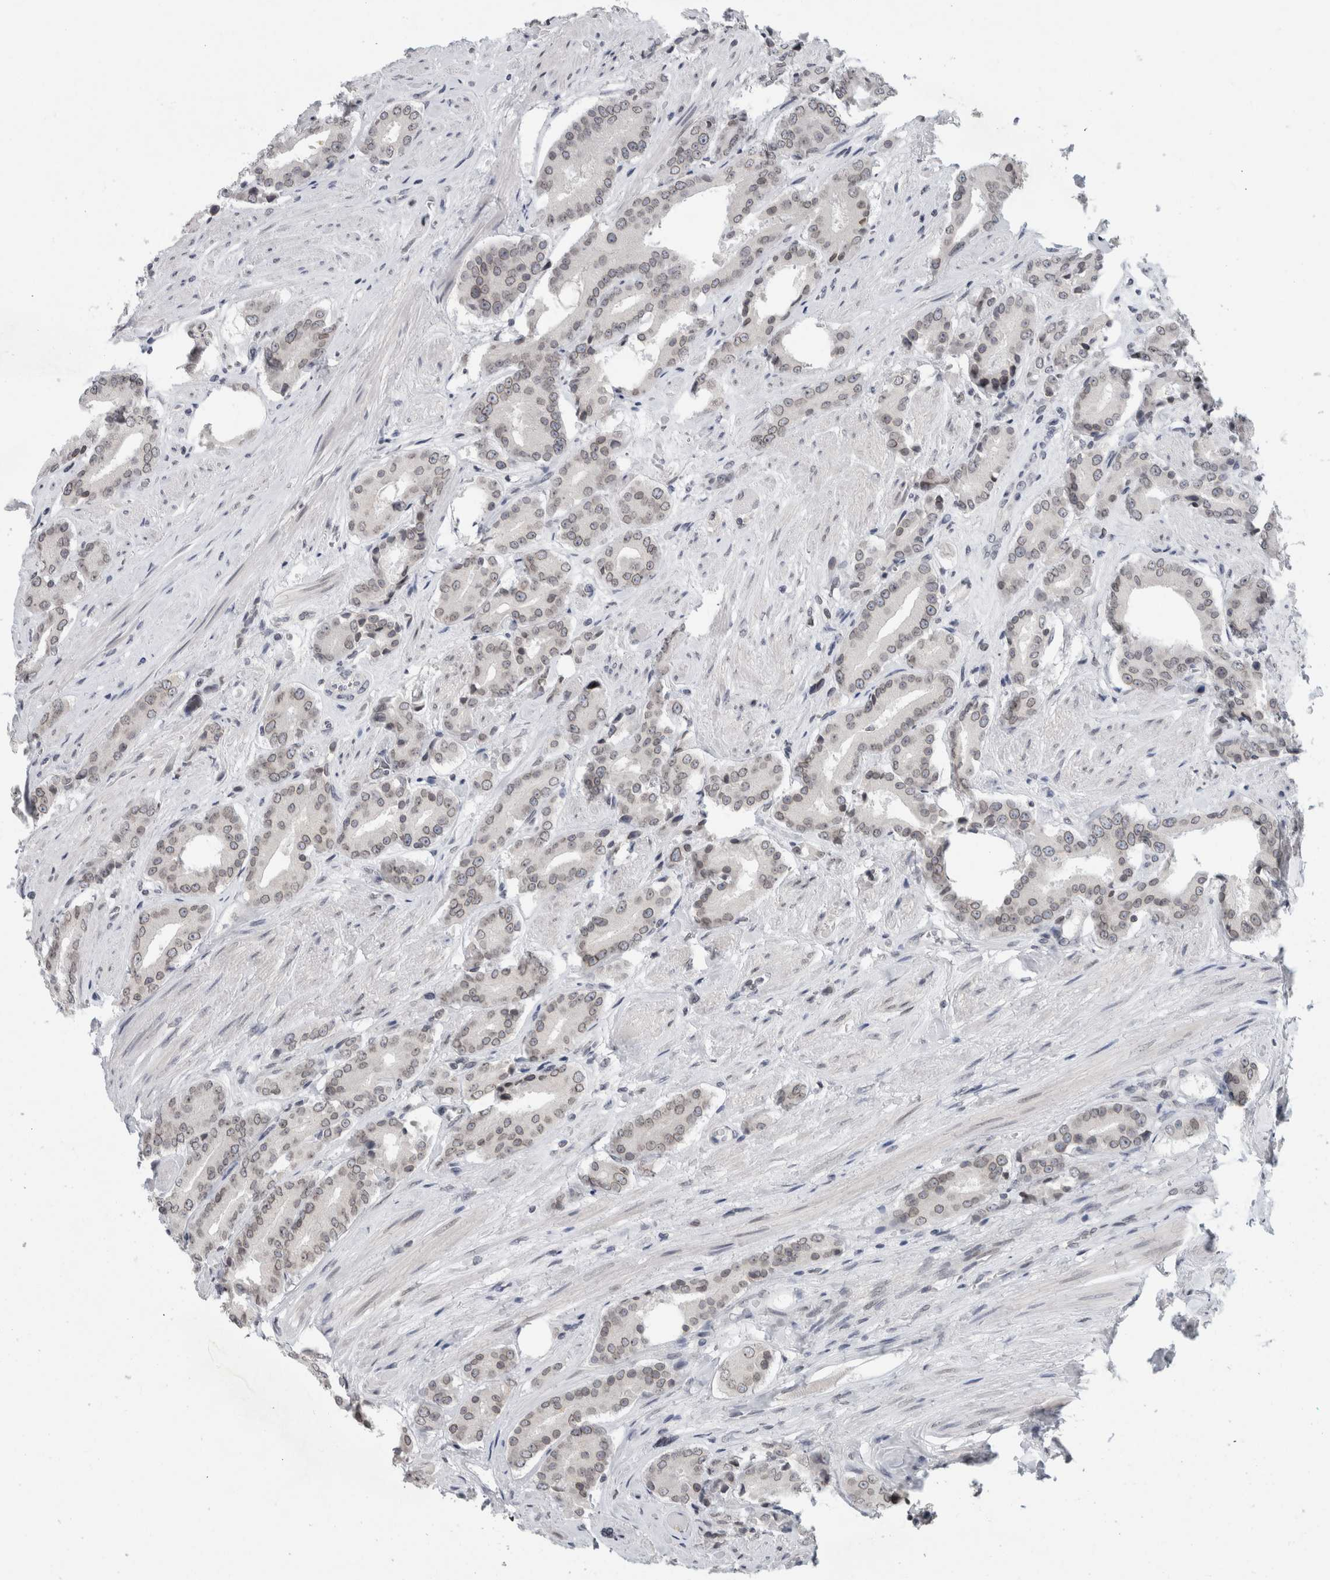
{"staining": {"intensity": "weak", "quantity": ">75%", "location": "cytoplasmic/membranous,nuclear"}, "tissue": "prostate cancer", "cell_type": "Tumor cells", "image_type": "cancer", "snomed": [{"axis": "morphology", "description": "Adenocarcinoma, High grade"}, {"axis": "topography", "description": "Prostate"}], "caption": "Tumor cells reveal weak cytoplasmic/membranous and nuclear positivity in about >75% of cells in prostate cancer.", "gene": "ZNF770", "patient": {"sex": "male", "age": 71}}